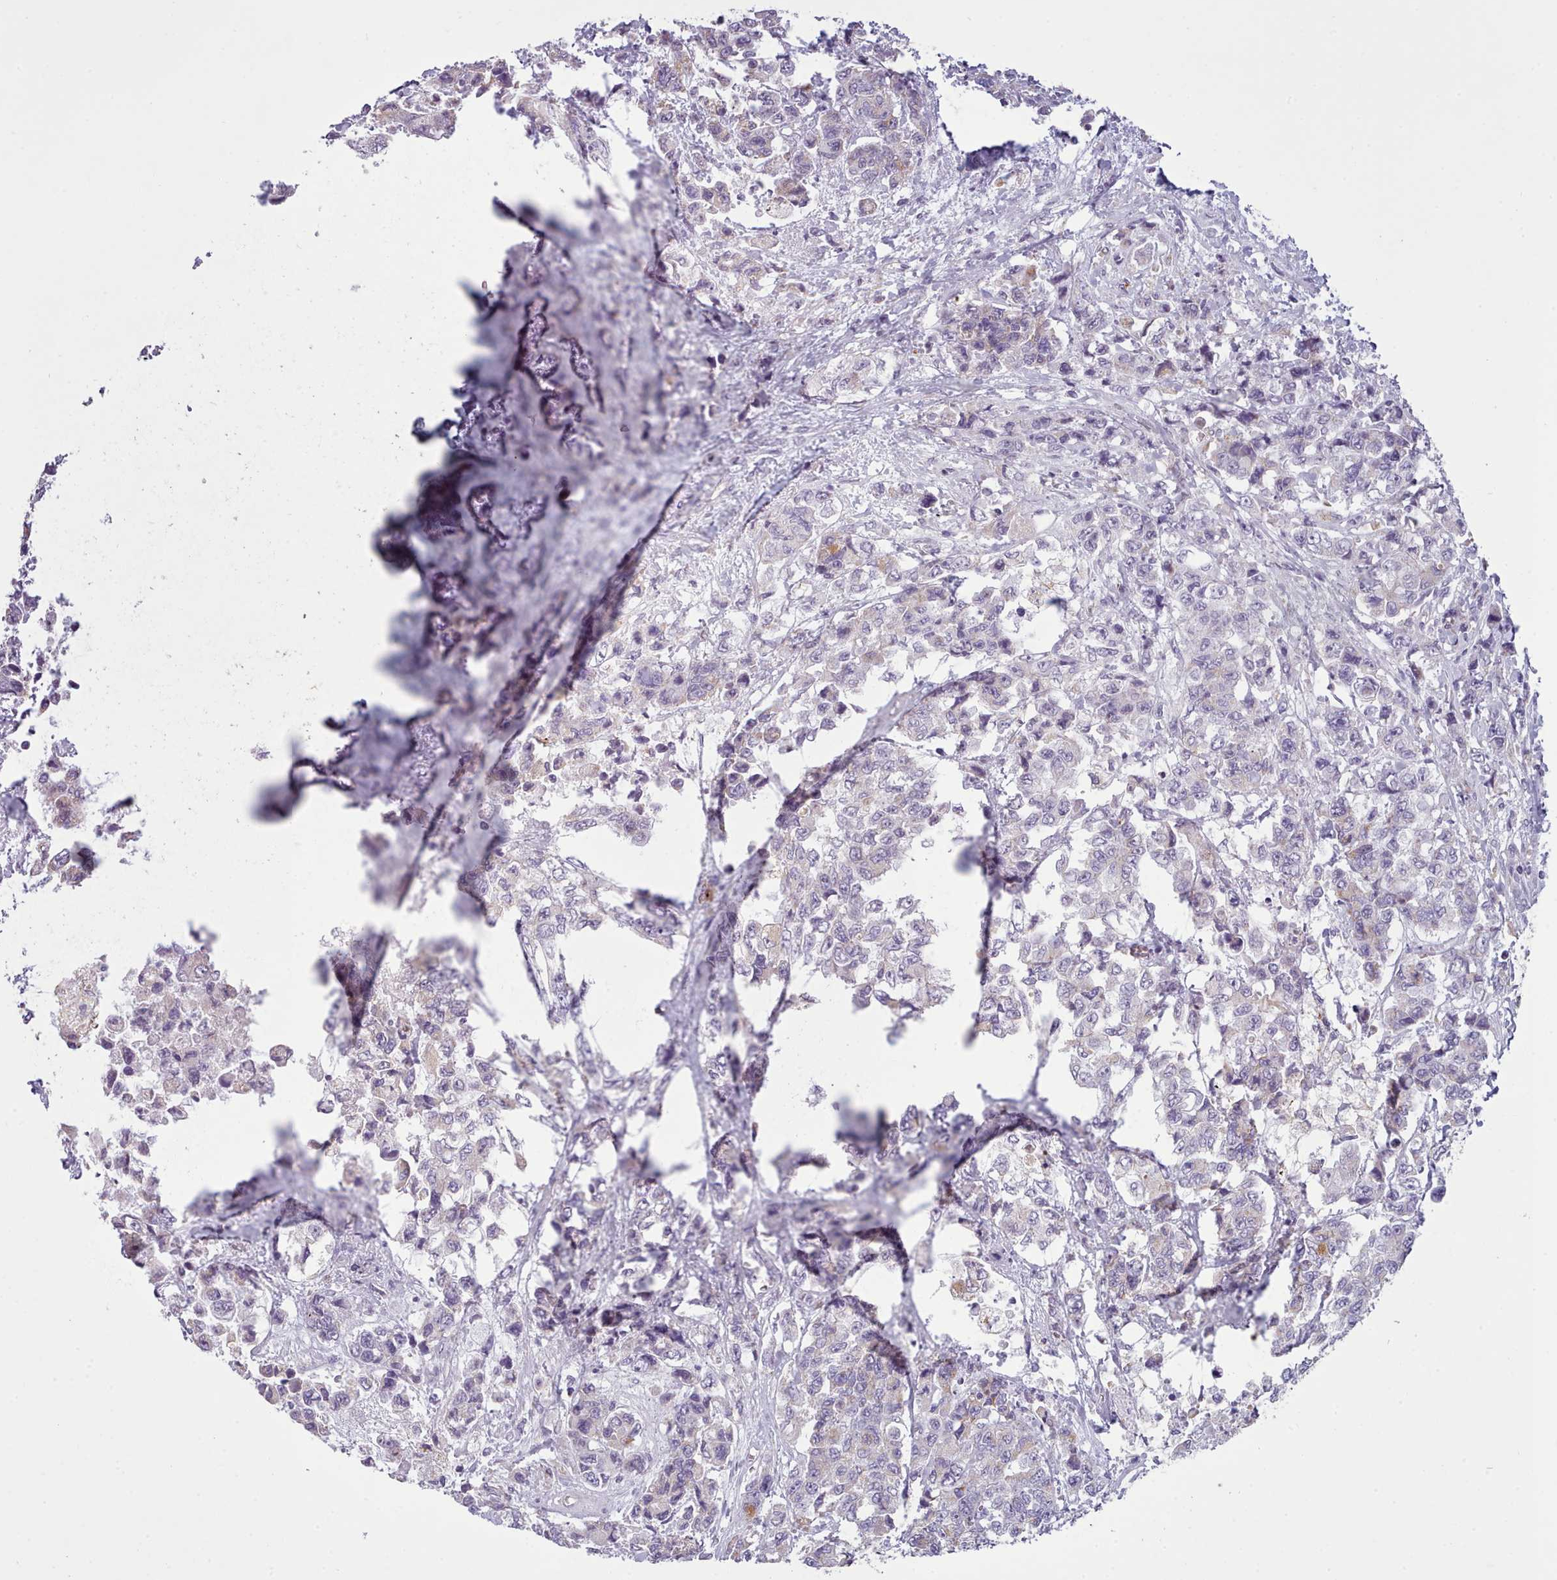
{"staining": {"intensity": "negative", "quantity": "none", "location": "none"}, "tissue": "urothelial cancer", "cell_type": "Tumor cells", "image_type": "cancer", "snomed": [{"axis": "morphology", "description": "Urothelial carcinoma, High grade"}, {"axis": "topography", "description": "Urinary bladder"}], "caption": "Tumor cells show no significant protein positivity in urothelial carcinoma (high-grade). (DAB (3,3'-diaminobenzidine) IHC with hematoxylin counter stain).", "gene": "SLC52A3", "patient": {"sex": "female", "age": 78}}